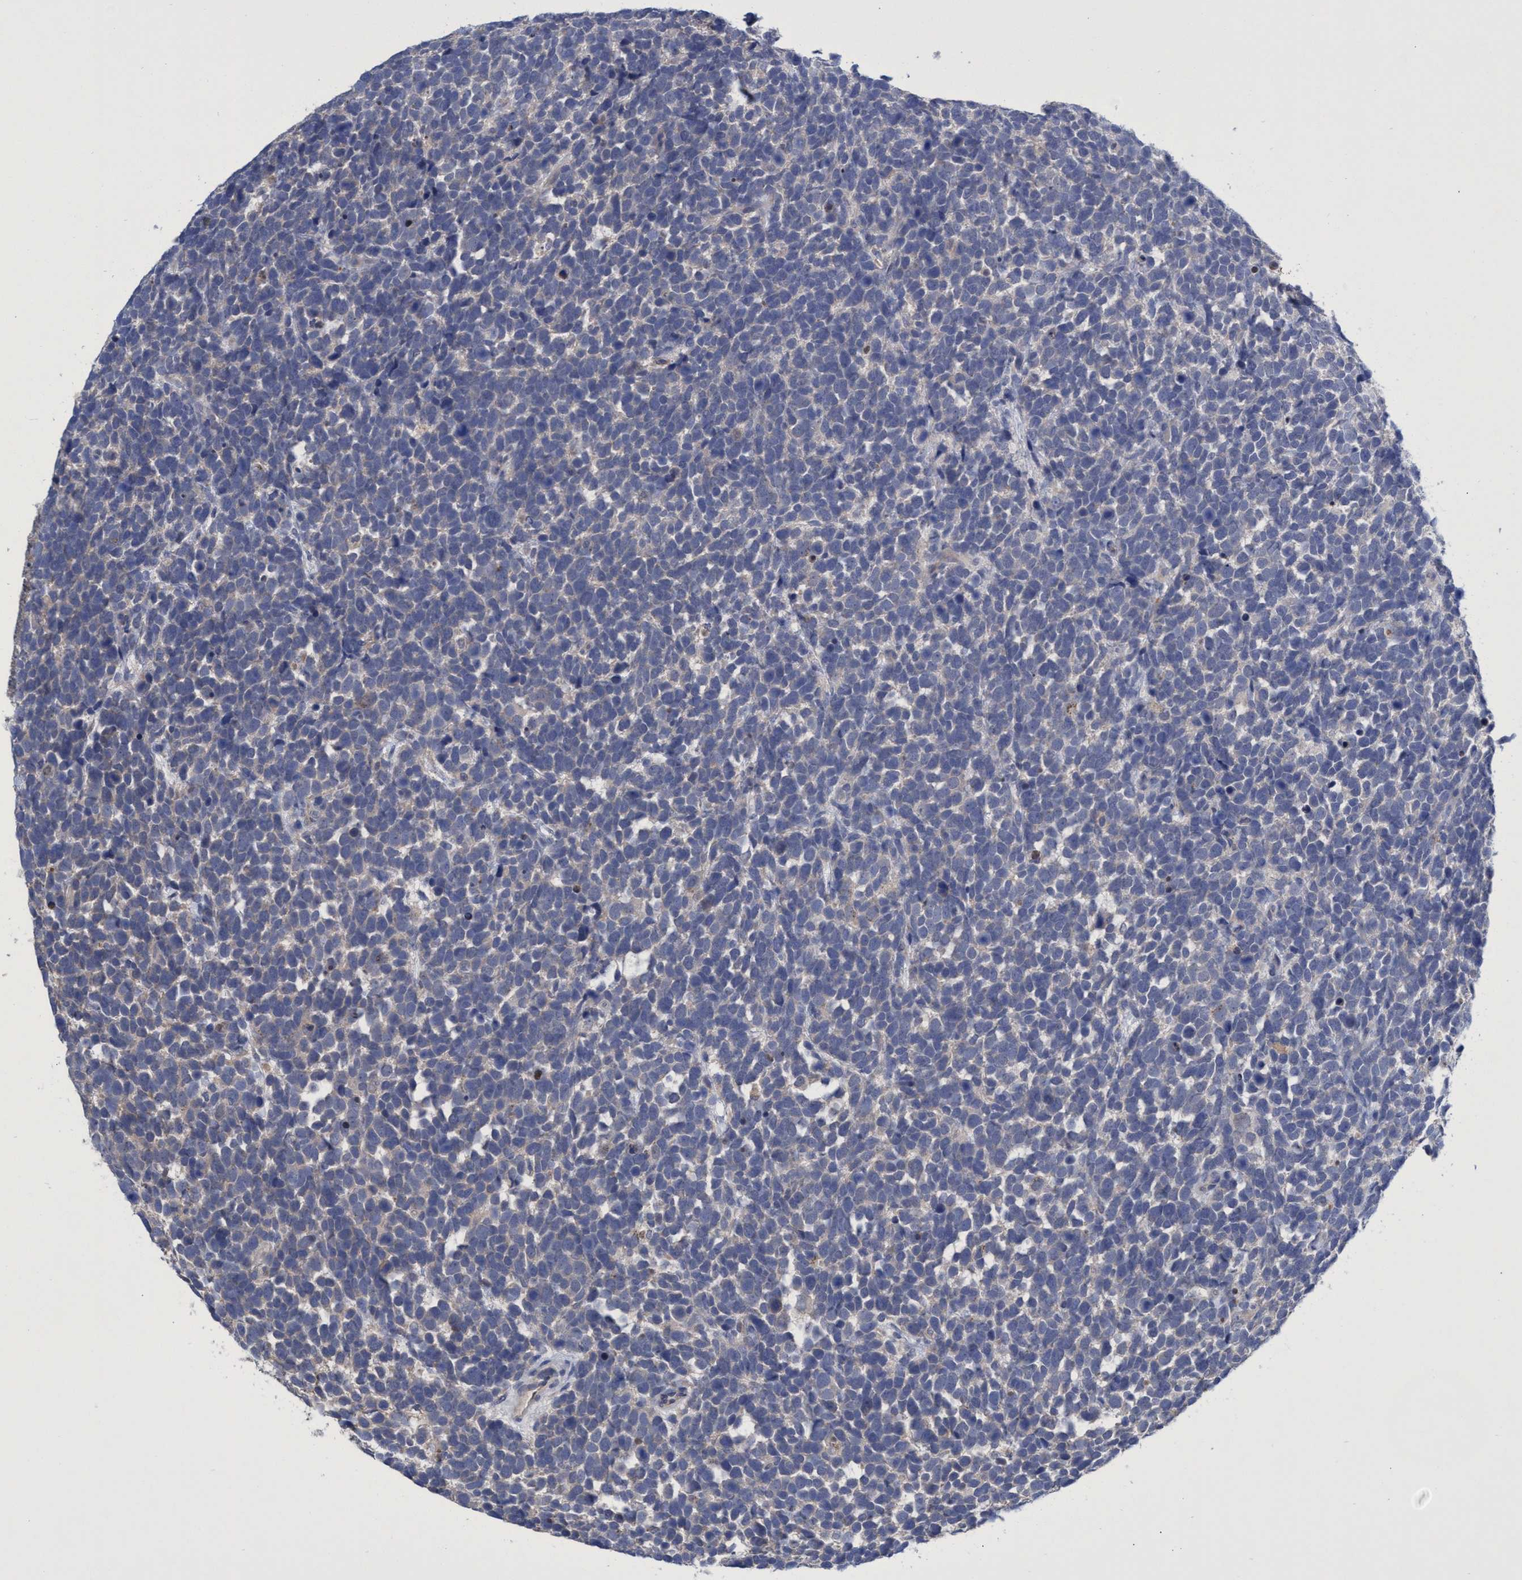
{"staining": {"intensity": "negative", "quantity": "none", "location": "none"}, "tissue": "urothelial cancer", "cell_type": "Tumor cells", "image_type": "cancer", "snomed": [{"axis": "morphology", "description": "Urothelial carcinoma, High grade"}, {"axis": "topography", "description": "Urinary bladder"}], "caption": "The IHC photomicrograph has no significant positivity in tumor cells of urothelial cancer tissue.", "gene": "SVEP1", "patient": {"sex": "female", "age": 82}}